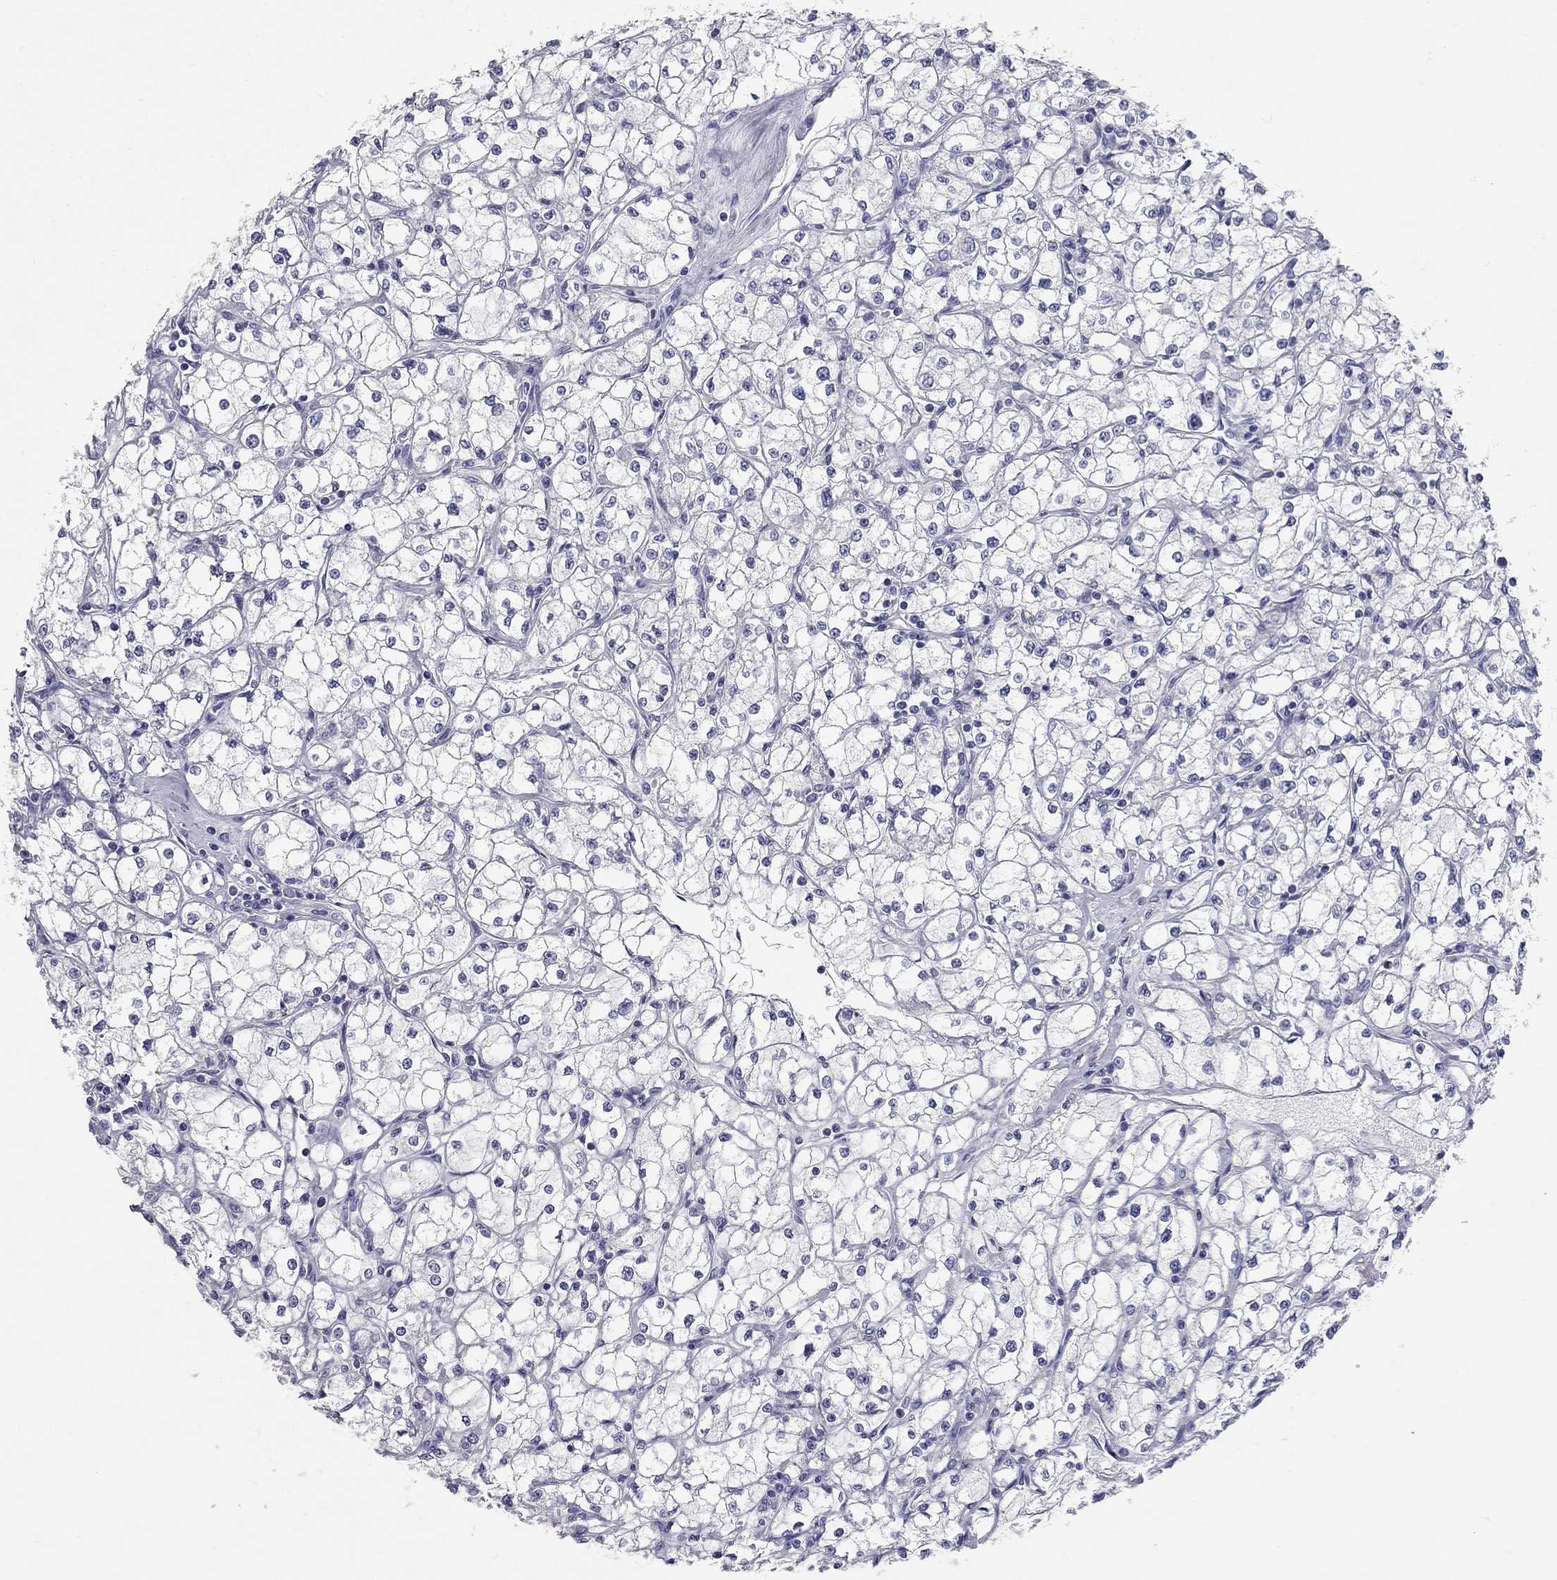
{"staining": {"intensity": "negative", "quantity": "none", "location": "none"}, "tissue": "renal cancer", "cell_type": "Tumor cells", "image_type": "cancer", "snomed": [{"axis": "morphology", "description": "Adenocarcinoma, NOS"}, {"axis": "topography", "description": "Kidney"}], "caption": "Immunohistochemistry (IHC) histopathology image of neoplastic tissue: human adenocarcinoma (renal) stained with DAB demonstrates no significant protein staining in tumor cells. (DAB IHC, high magnification).", "gene": "CFAP161", "patient": {"sex": "male", "age": 67}}